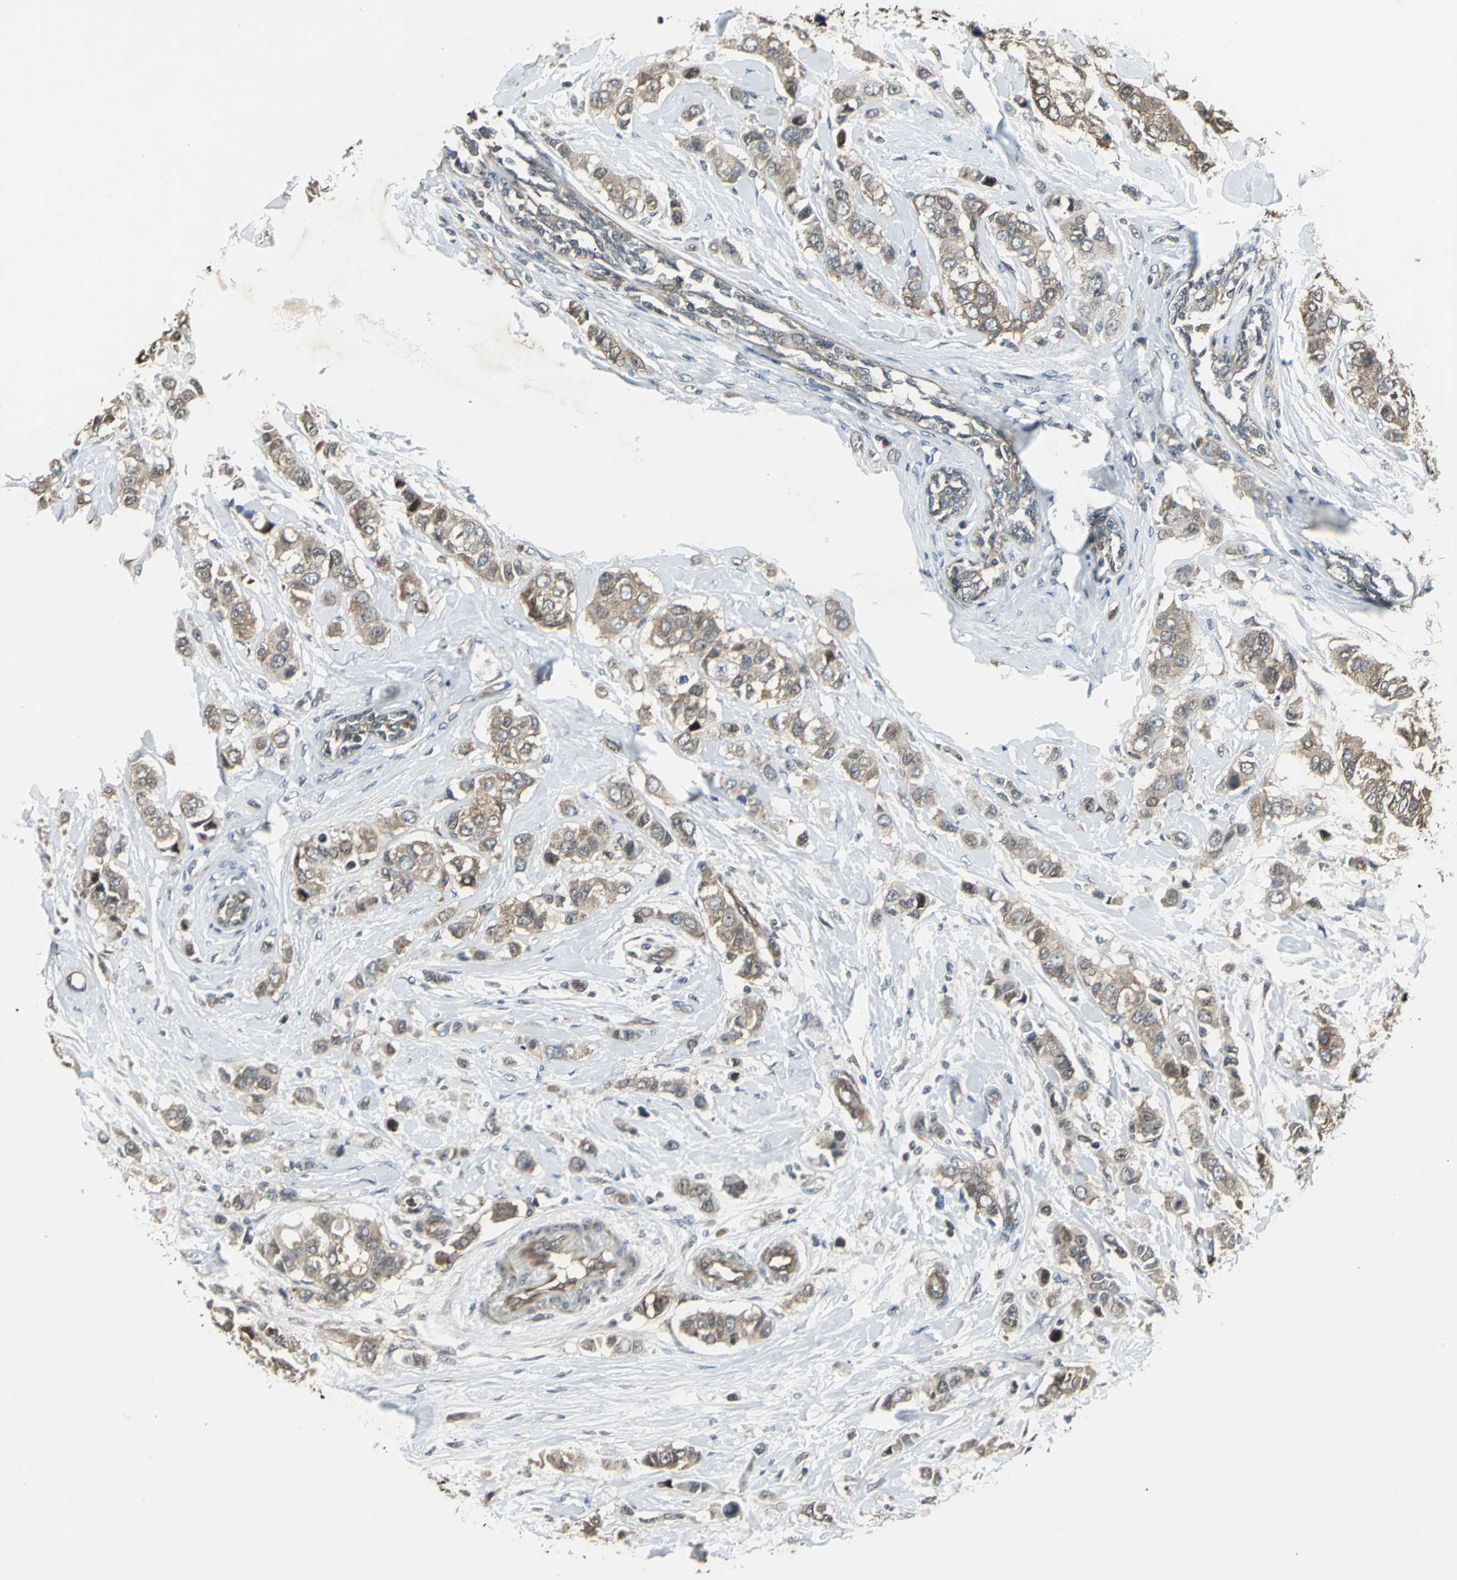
{"staining": {"intensity": "moderate", "quantity": ">75%", "location": "cytoplasmic/membranous"}, "tissue": "breast cancer", "cell_type": "Tumor cells", "image_type": "cancer", "snomed": [{"axis": "morphology", "description": "Duct carcinoma"}, {"axis": "topography", "description": "Breast"}], "caption": "Breast invasive ductal carcinoma stained with a brown dye displays moderate cytoplasmic/membranous positive expression in approximately >75% of tumor cells.", "gene": "PFDN1", "patient": {"sex": "female", "age": 50}}